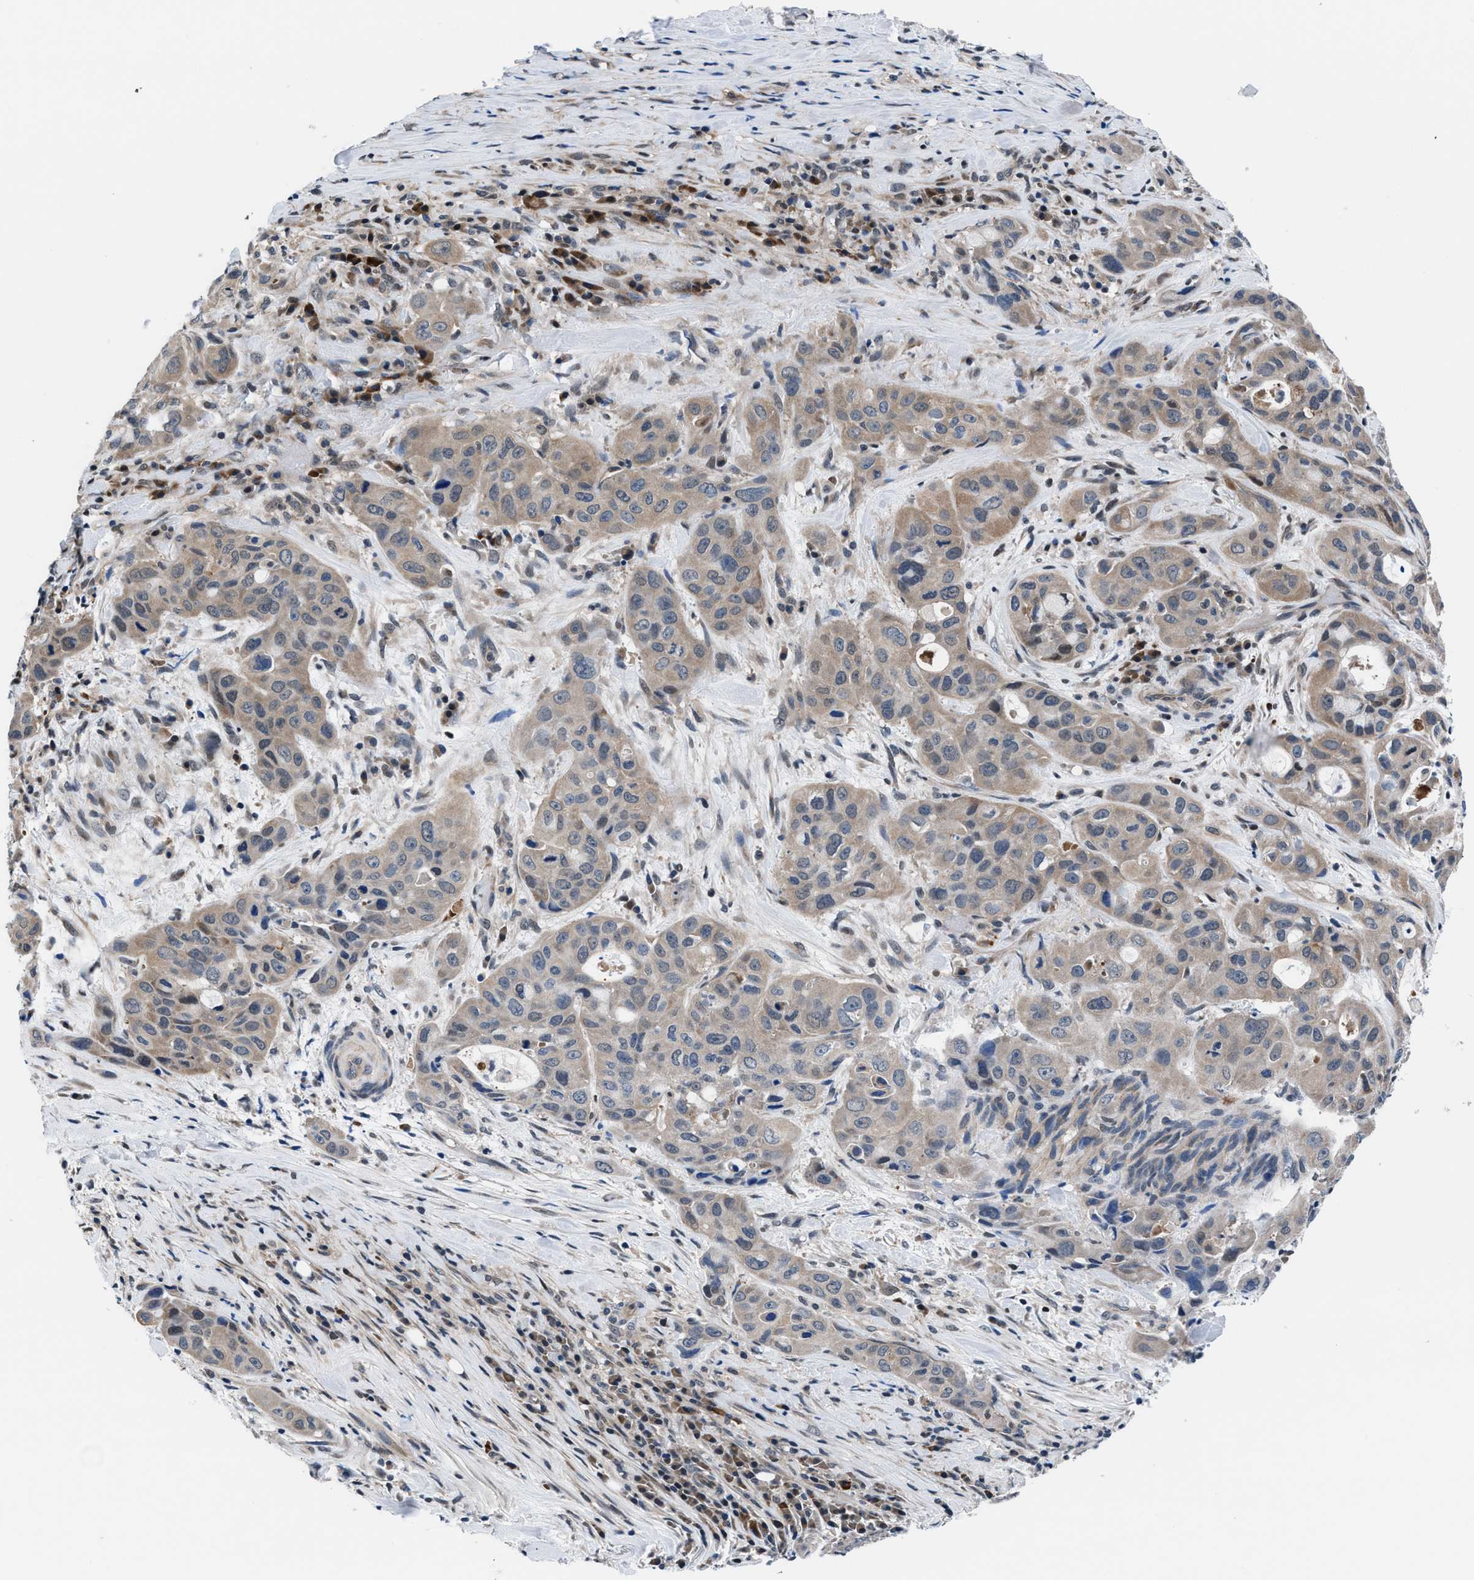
{"staining": {"intensity": "weak", "quantity": "<25%", "location": "cytoplasmic/membranous"}, "tissue": "pancreatic cancer", "cell_type": "Tumor cells", "image_type": "cancer", "snomed": [{"axis": "morphology", "description": "Adenocarcinoma, NOS"}, {"axis": "topography", "description": "Pancreas"}], "caption": "A high-resolution photomicrograph shows immunohistochemistry staining of pancreatic adenocarcinoma, which shows no significant positivity in tumor cells.", "gene": "PRPSAP2", "patient": {"sex": "male", "age": 53}}